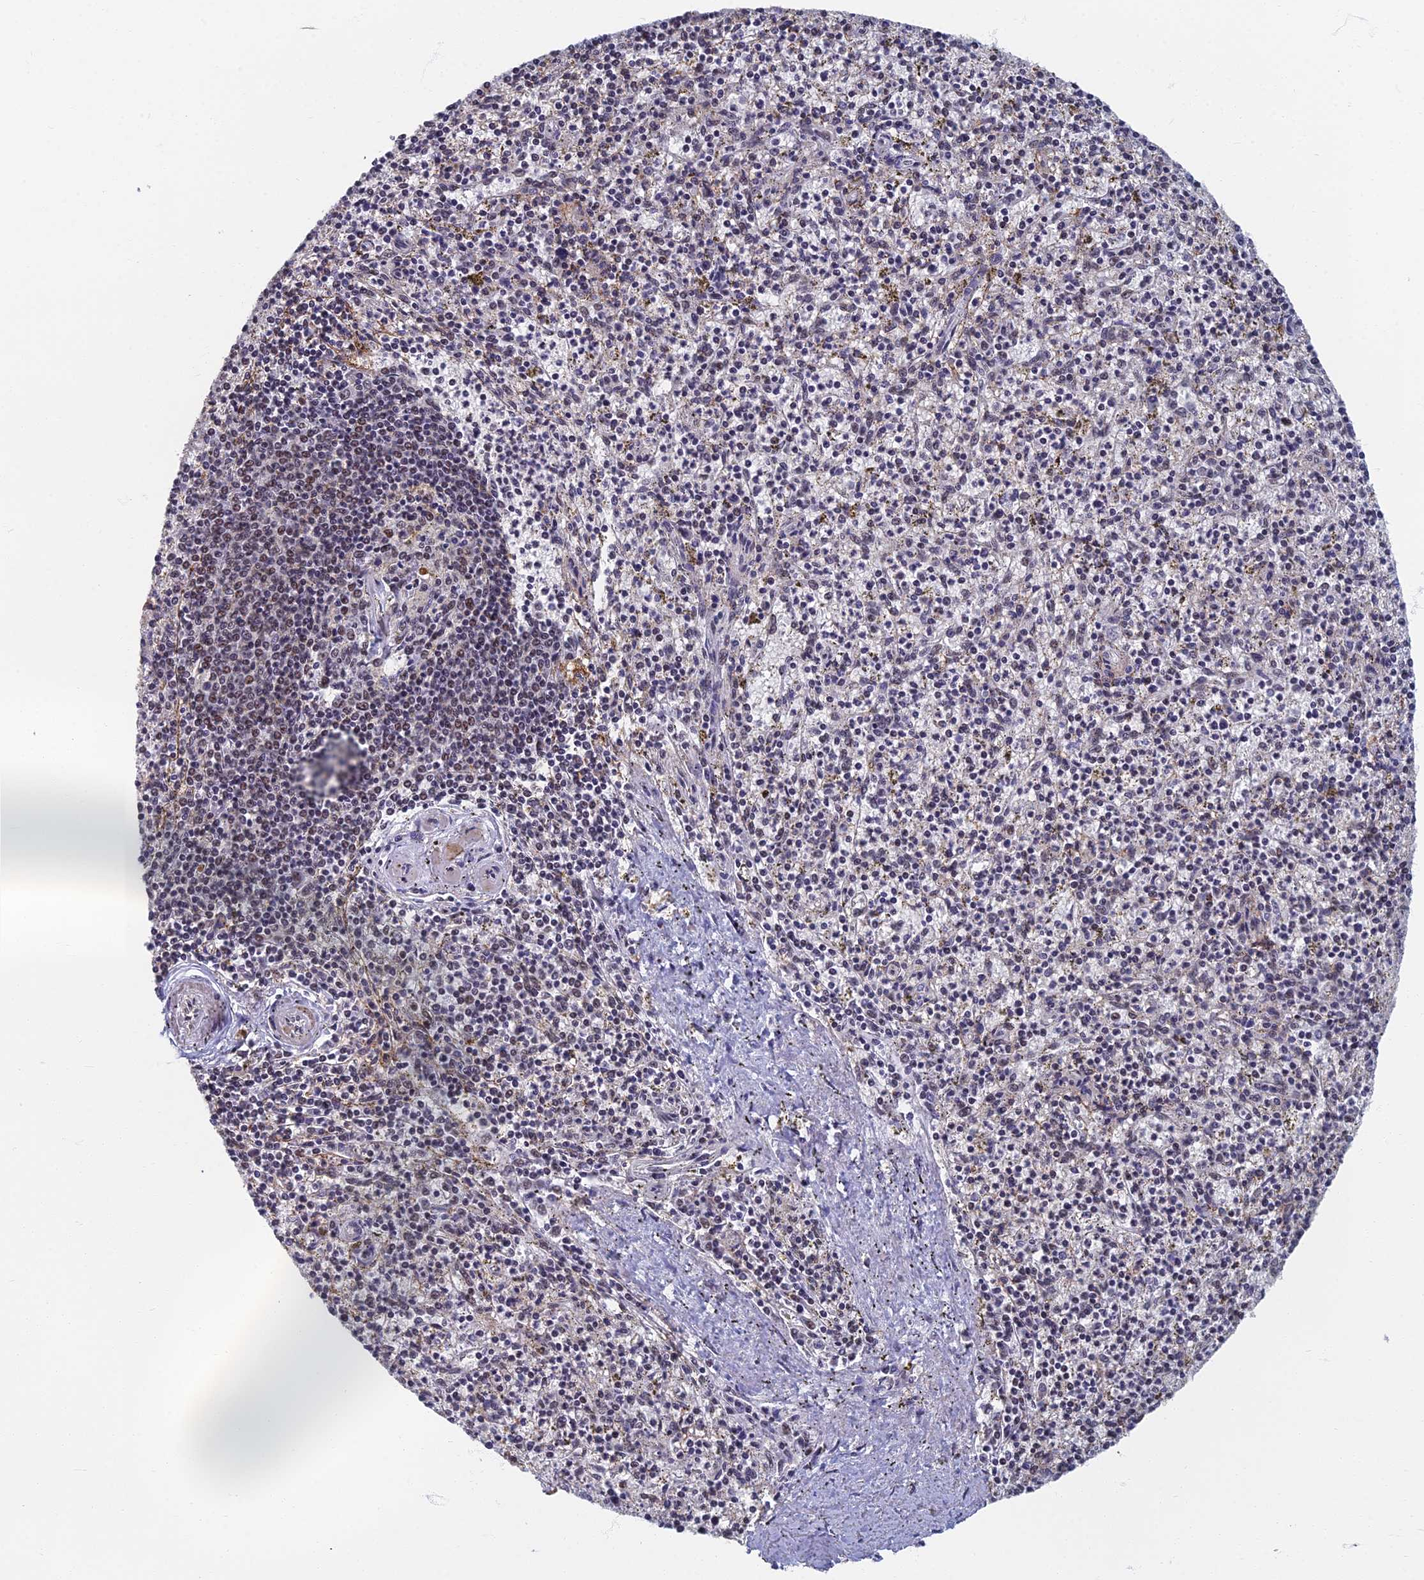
{"staining": {"intensity": "weak", "quantity": "25%-75%", "location": "nuclear"}, "tissue": "spleen", "cell_type": "Cells in red pulp", "image_type": "normal", "snomed": [{"axis": "morphology", "description": "Normal tissue, NOS"}, {"axis": "topography", "description": "Spleen"}], "caption": "Immunohistochemistry (IHC) image of benign spleen: spleen stained using immunohistochemistry (IHC) shows low levels of weak protein expression localized specifically in the nuclear of cells in red pulp, appearing as a nuclear brown color.", "gene": "TAF13", "patient": {"sex": "male", "age": 72}}